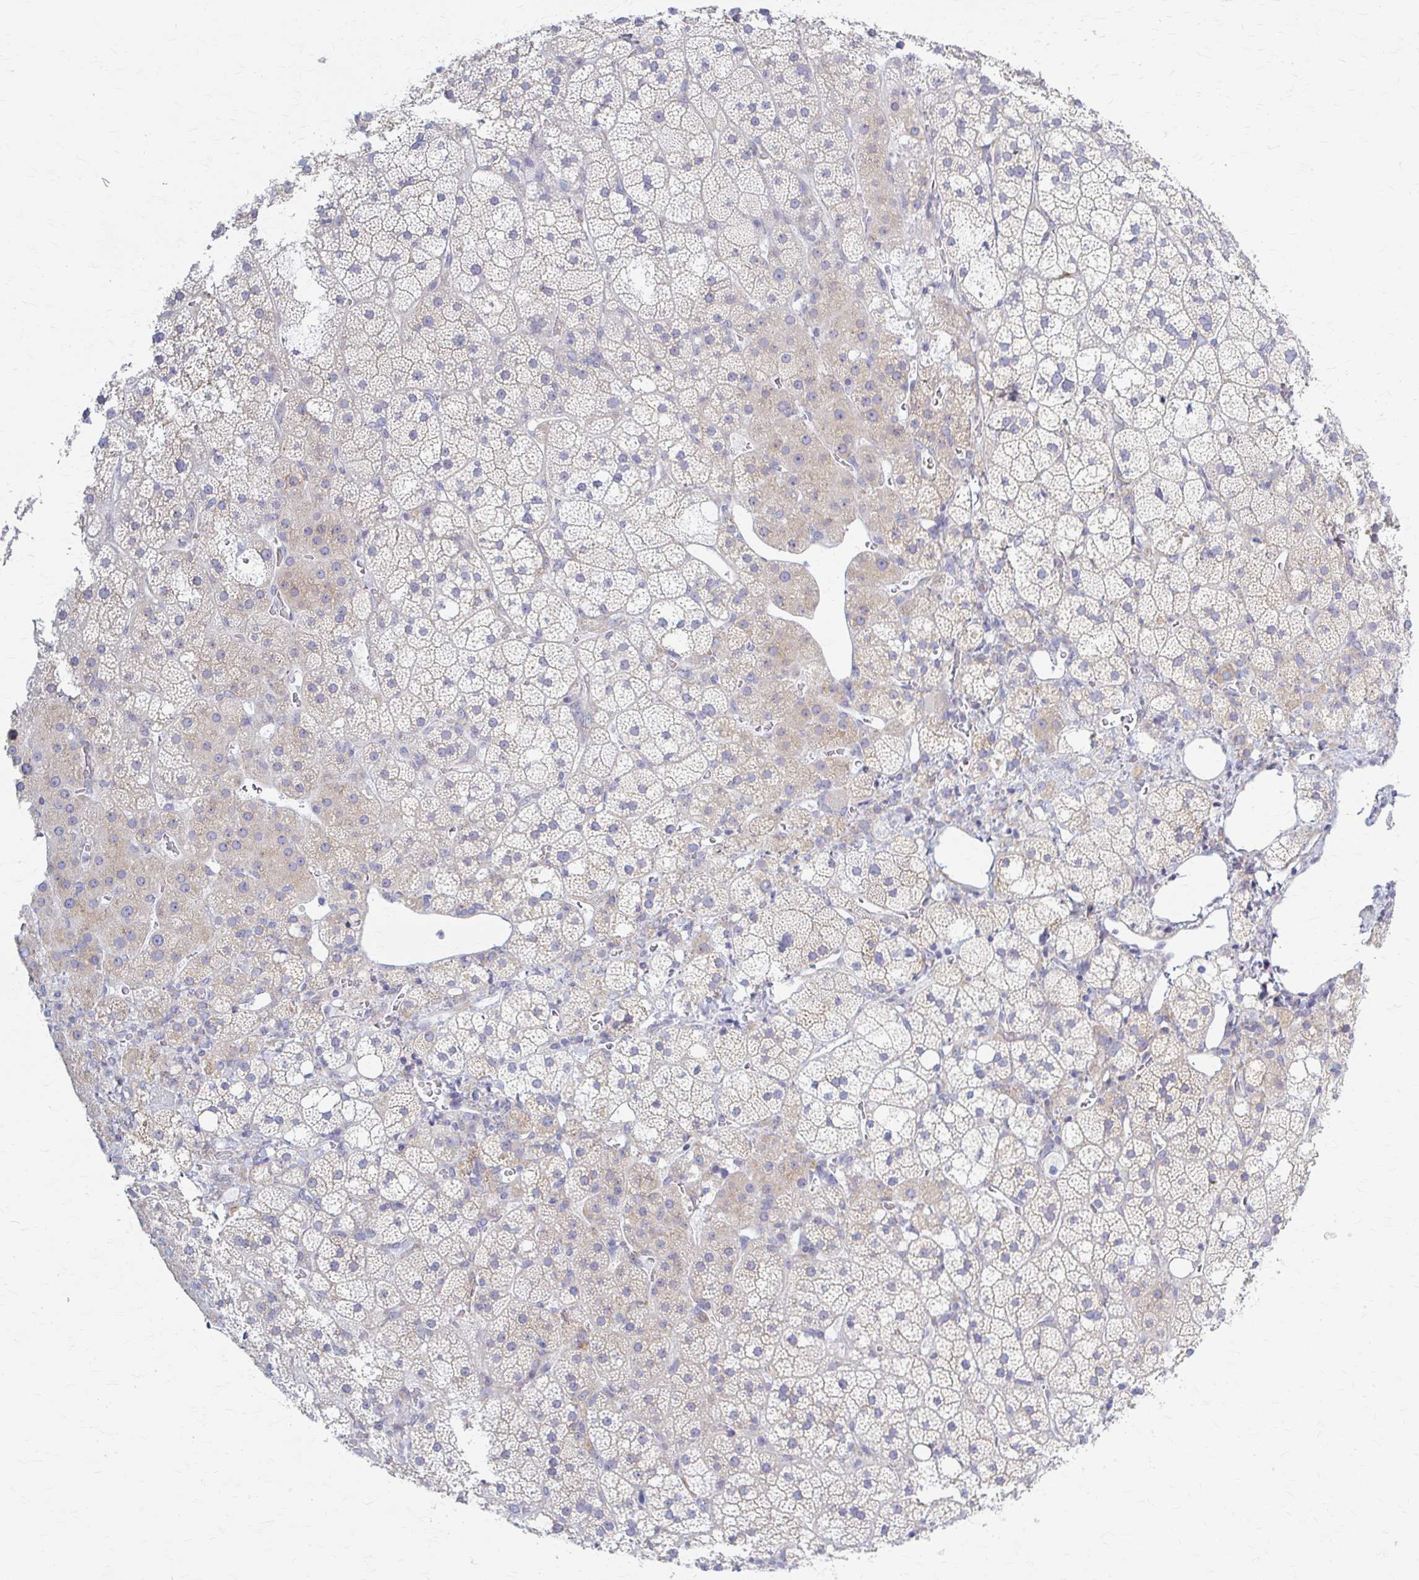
{"staining": {"intensity": "weak", "quantity": "<25%", "location": "cytoplasmic/membranous"}, "tissue": "adrenal gland", "cell_type": "Glandular cells", "image_type": "normal", "snomed": [{"axis": "morphology", "description": "Normal tissue, NOS"}, {"axis": "topography", "description": "Adrenal gland"}], "caption": "This histopathology image is of benign adrenal gland stained with immunohistochemistry (IHC) to label a protein in brown with the nuclei are counter-stained blue. There is no expression in glandular cells.", "gene": "PRKRA", "patient": {"sex": "male", "age": 53}}